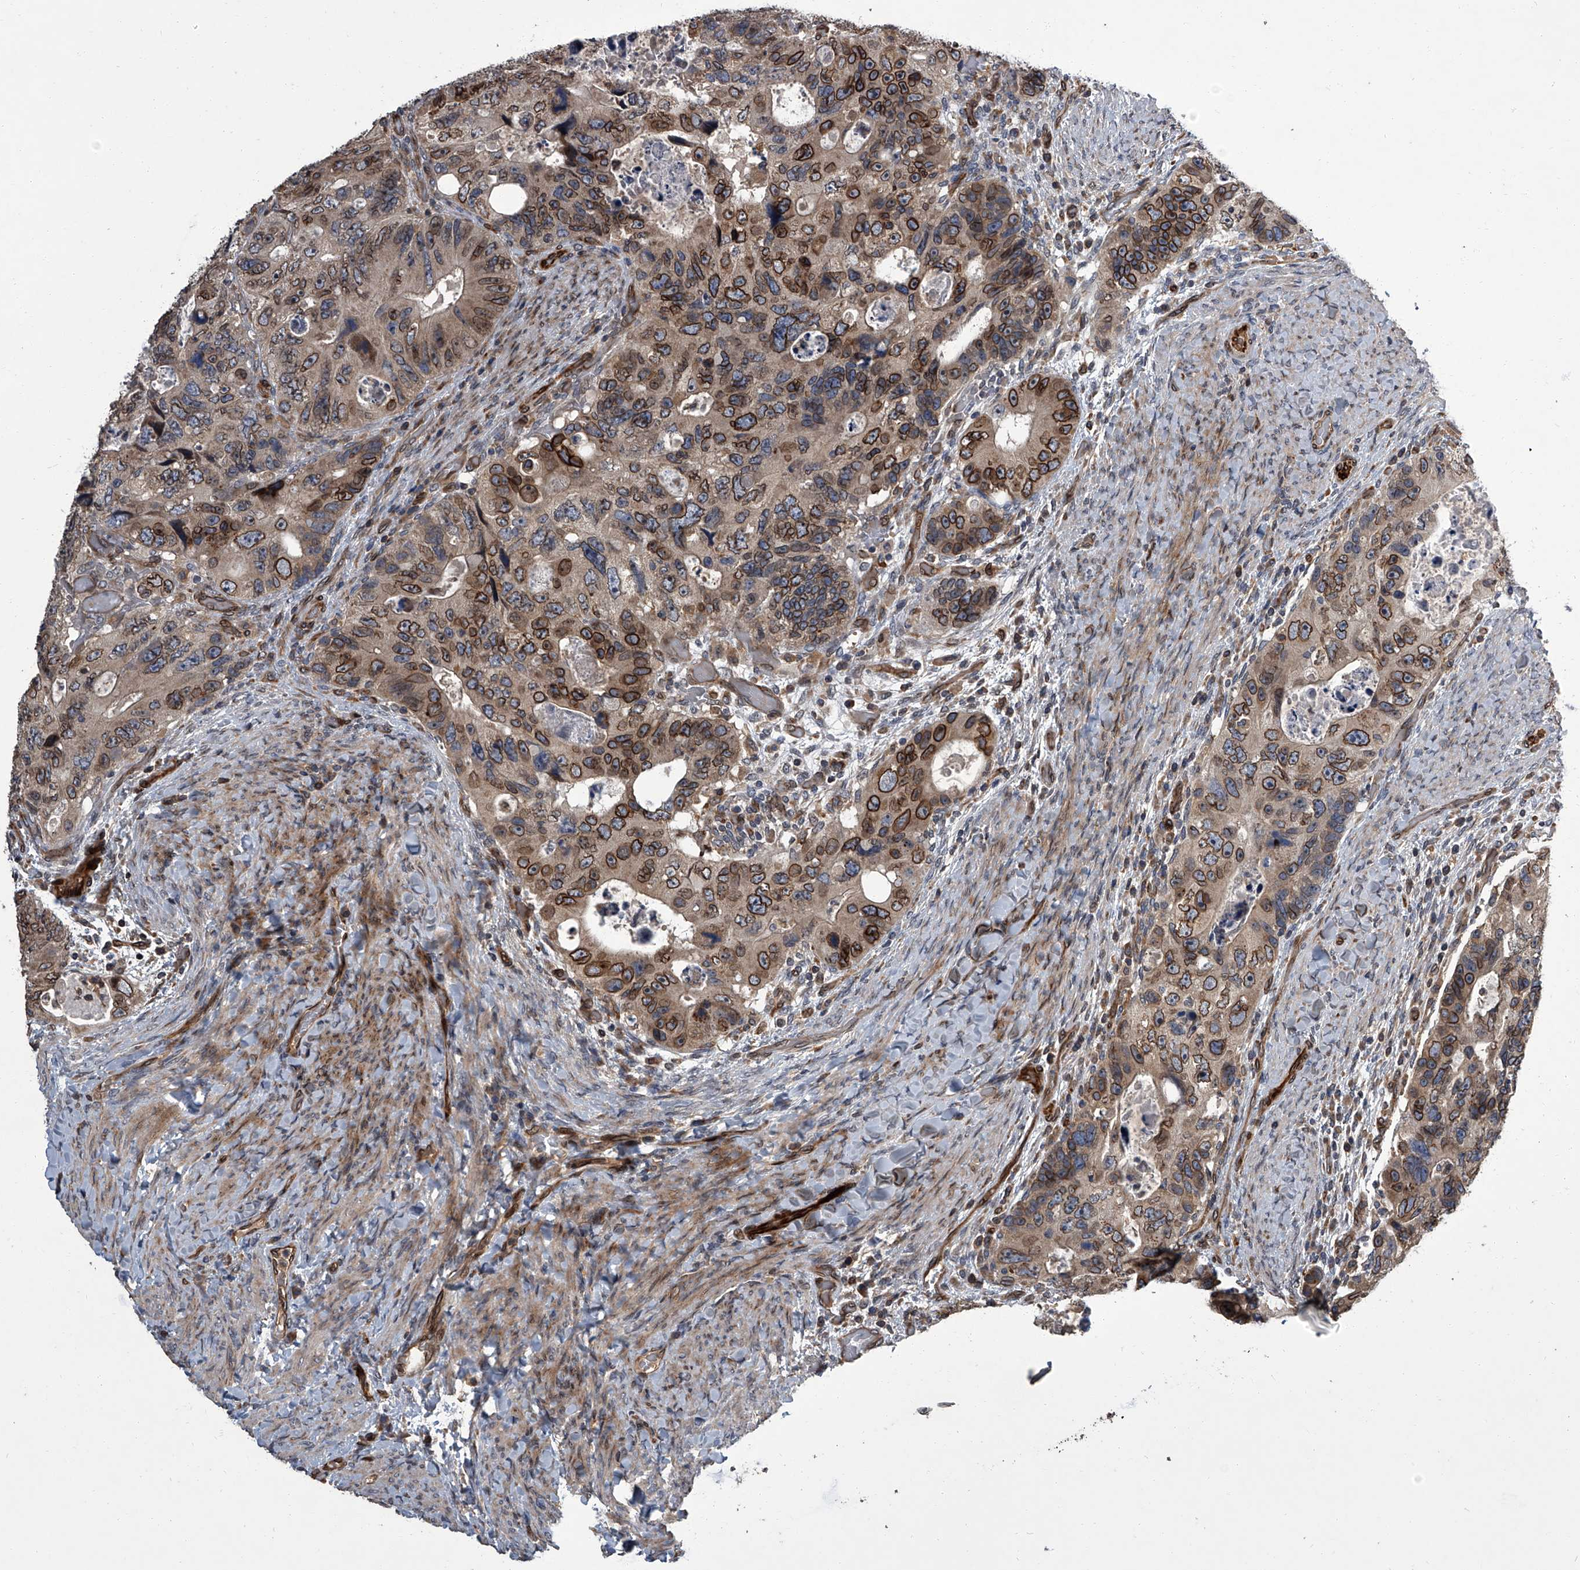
{"staining": {"intensity": "strong", "quantity": ">75%", "location": "cytoplasmic/membranous,nuclear"}, "tissue": "colorectal cancer", "cell_type": "Tumor cells", "image_type": "cancer", "snomed": [{"axis": "morphology", "description": "Adenocarcinoma, NOS"}, {"axis": "topography", "description": "Rectum"}], "caption": "Protein expression analysis of human colorectal cancer reveals strong cytoplasmic/membranous and nuclear staining in approximately >75% of tumor cells. (brown staining indicates protein expression, while blue staining denotes nuclei).", "gene": "LRRC8C", "patient": {"sex": "male", "age": 59}}